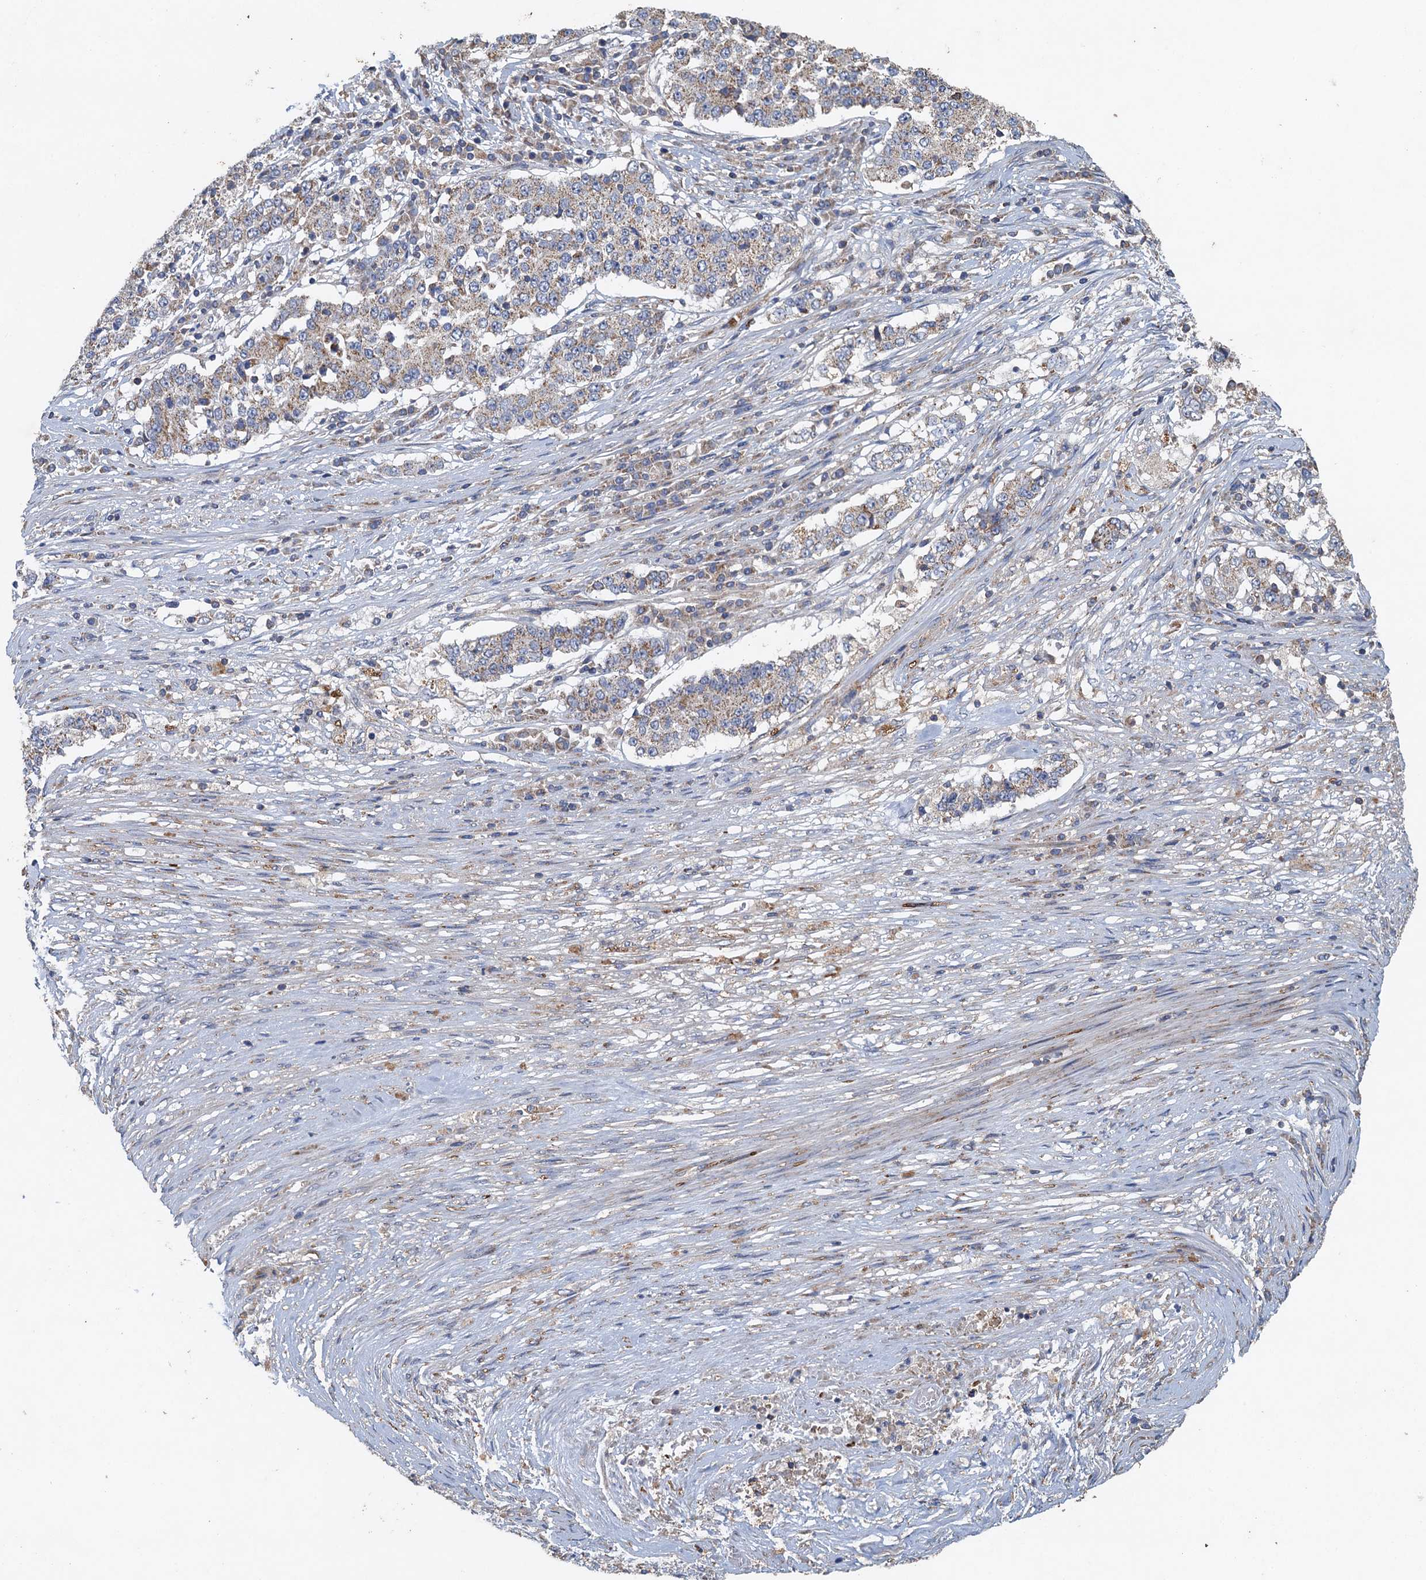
{"staining": {"intensity": "weak", "quantity": ">75%", "location": "cytoplasmic/membranous"}, "tissue": "stomach cancer", "cell_type": "Tumor cells", "image_type": "cancer", "snomed": [{"axis": "morphology", "description": "Adenocarcinoma, NOS"}, {"axis": "topography", "description": "Stomach"}], "caption": "A micrograph of human stomach cancer (adenocarcinoma) stained for a protein demonstrates weak cytoplasmic/membranous brown staining in tumor cells.", "gene": "BCS1L", "patient": {"sex": "male", "age": 59}}